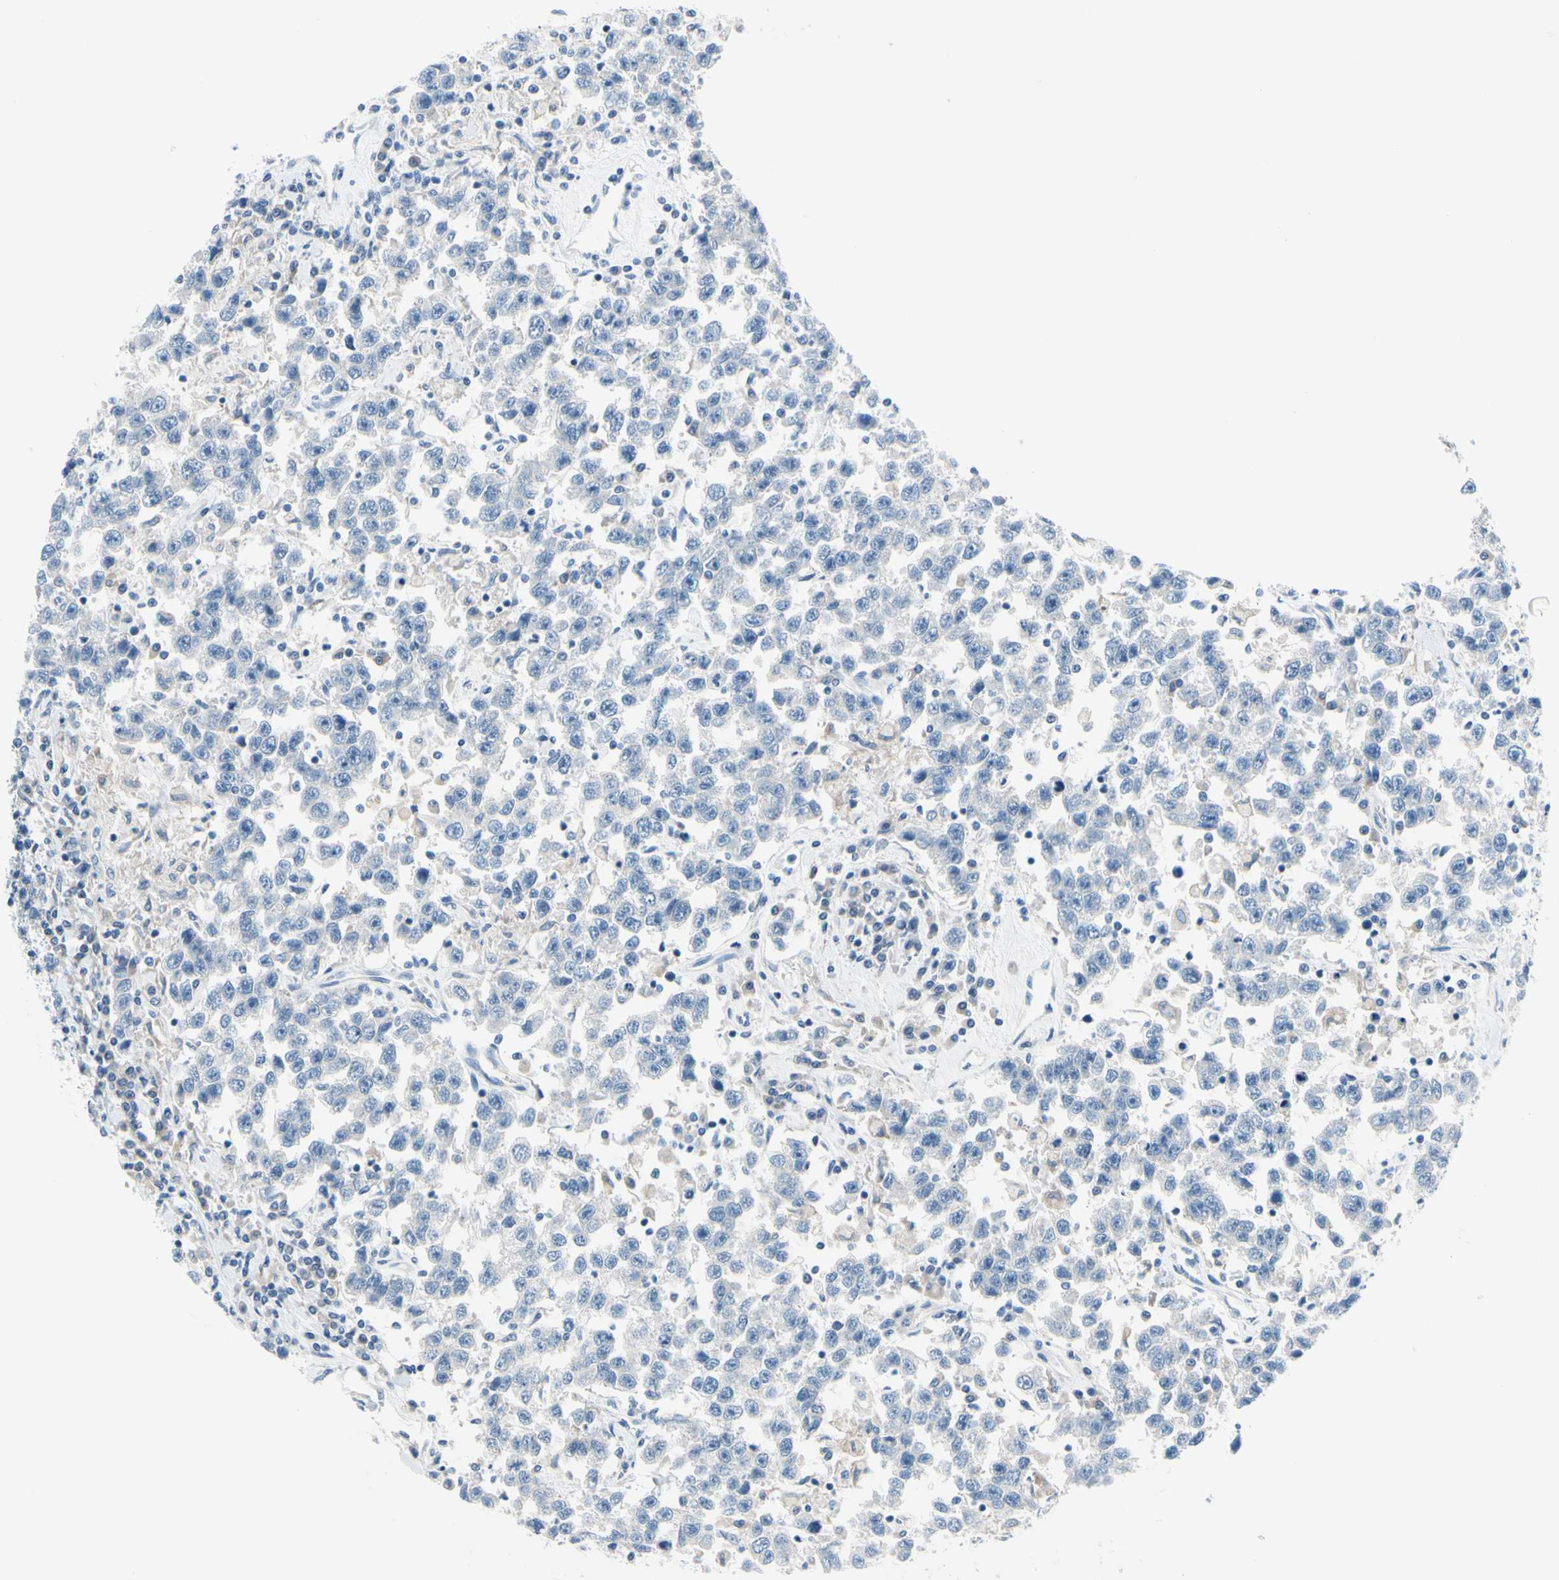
{"staining": {"intensity": "negative", "quantity": "none", "location": "none"}, "tissue": "testis cancer", "cell_type": "Tumor cells", "image_type": "cancer", "snomed": [{"axis": "morphology", "description": "Seminoma, NOS"}, {"axis": "topography", "description": "Testis"}], "caption": "This histopathology image is of testis seminoma stained with immunohistochemistry (IHC) to label a protein in brown with the nuclei are counter-stained blue. There is no expression in tumor cells.", "gene": "FCER2", "patient": {"sex": "male", "age": 41}}